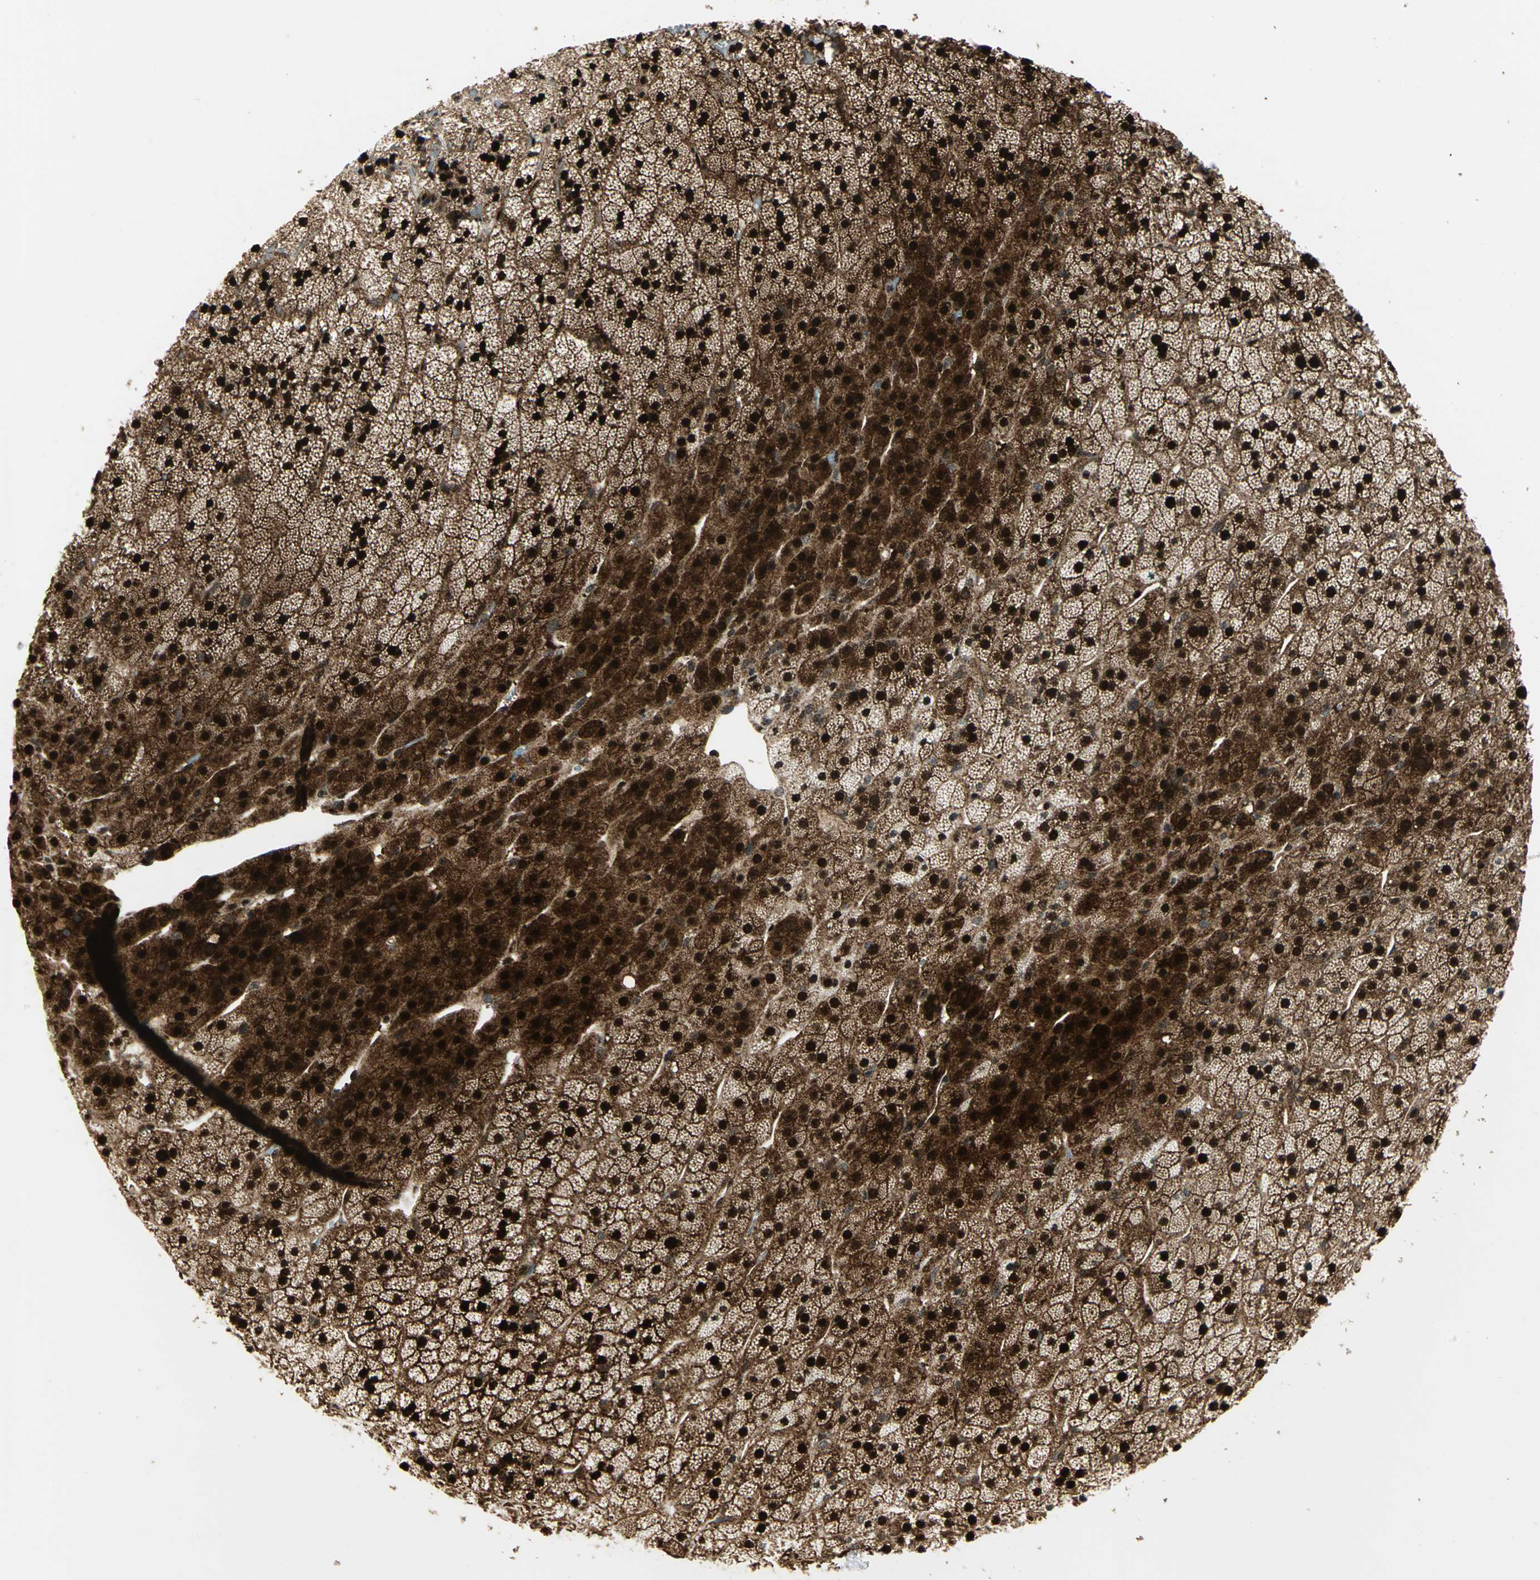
{"staining": {"intensity": "strong", "quantity": ">75%", "location": "cytoplasmic/membranous,nuclear"}, "tissue": "adrenal gland", "cell_type": "Glandular cells", "image_type": "normal", "snomed": [{"axis": "morphology", "description": "Normal tissue, NOS"}, {"axis": "topography", "description": "Adrenal gland"}], "caption": "An image of adrenal gland stained for a protein shows strong cytoplasmic/membranous,nuclear brown staining in glandular cells.", "gene": "COPS5", "patient": {"sex": "male", "age": 35}}